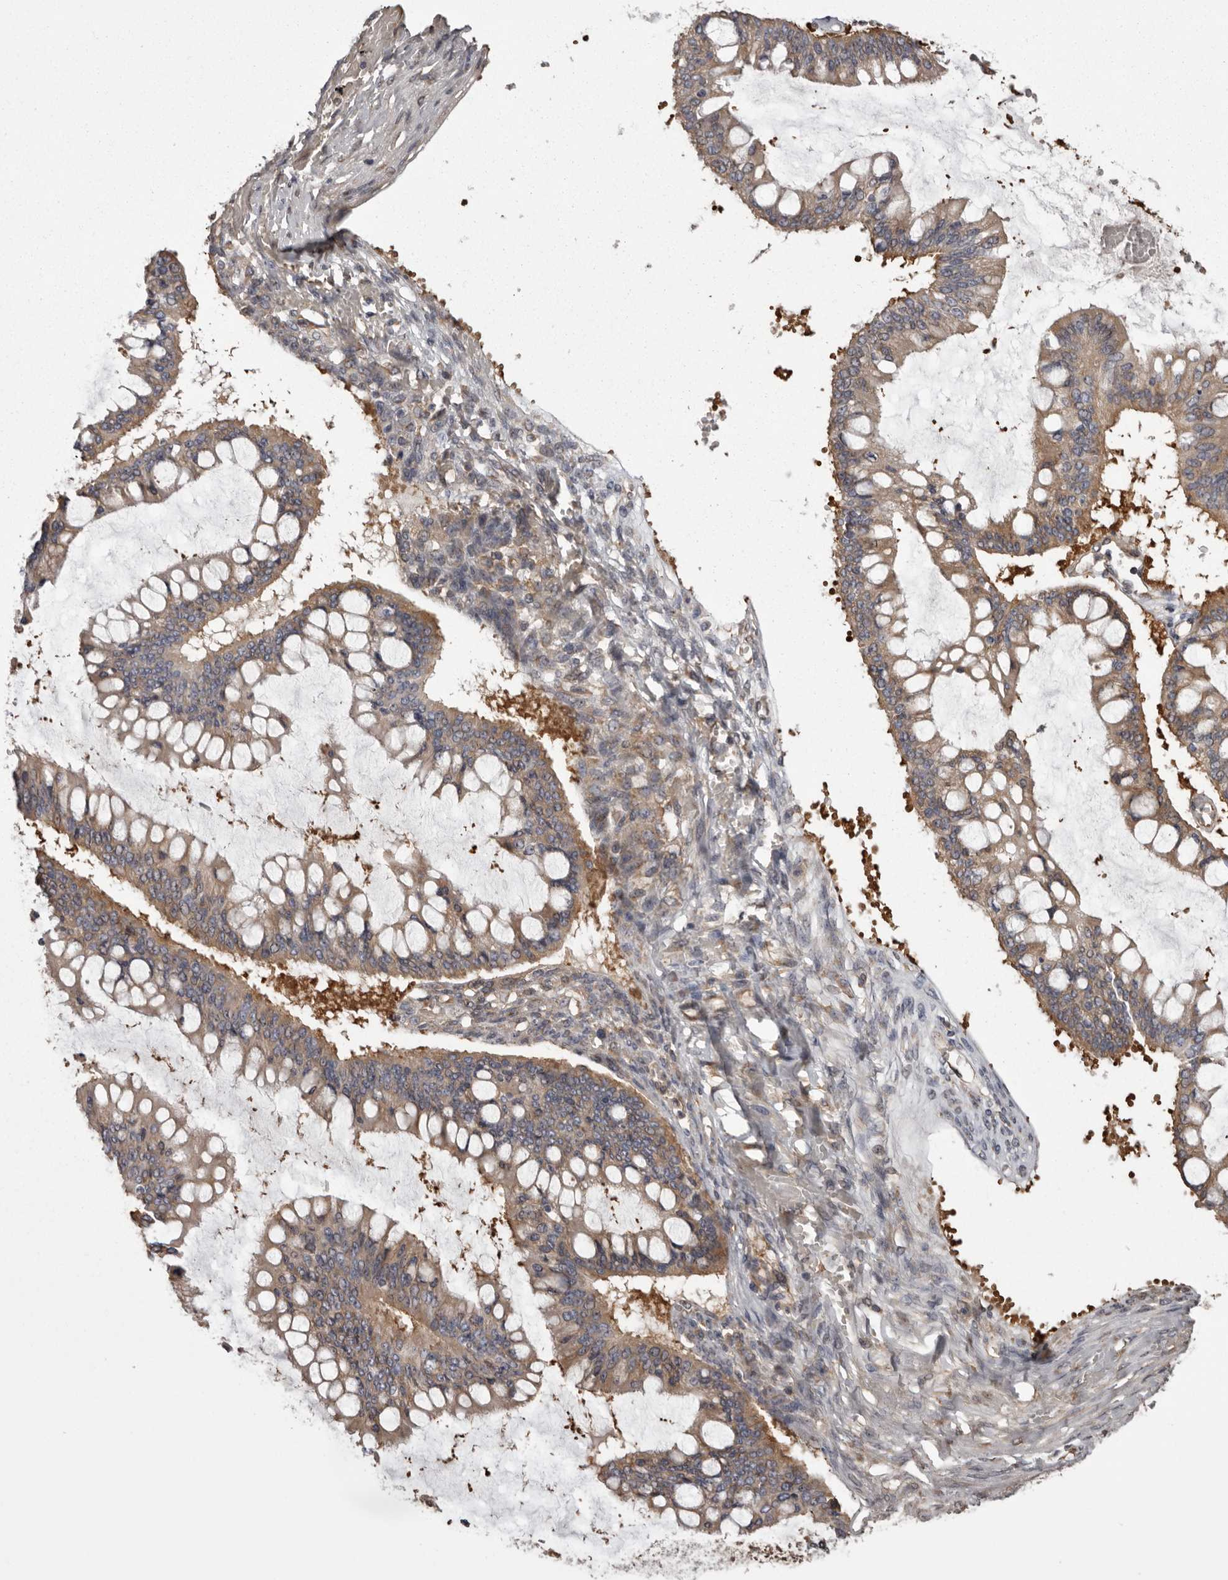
{"staining": {"intensity": "weak", "quantity": ">75%", "location": "cytoplasmic/membranous"}, "tissue": "ovarian cancer", "cell_type": "Tumor cells", "image_type": "cancer", "snomed": [{"axis": "morphology", "description": "Cystadenocarcinoma, mucinous, NOS"}, {"axis": "topography", "description": "Ovary"}], "caption": "Ovarian mucinous cystadenocarcinoma was stained to show a protein in brown. There is low levels of weak cytoplasmic/membranous staining in approximately >75% of tumor cells.", "gene": "DARS1", "patient": {"sex": "female", "age": 73}}